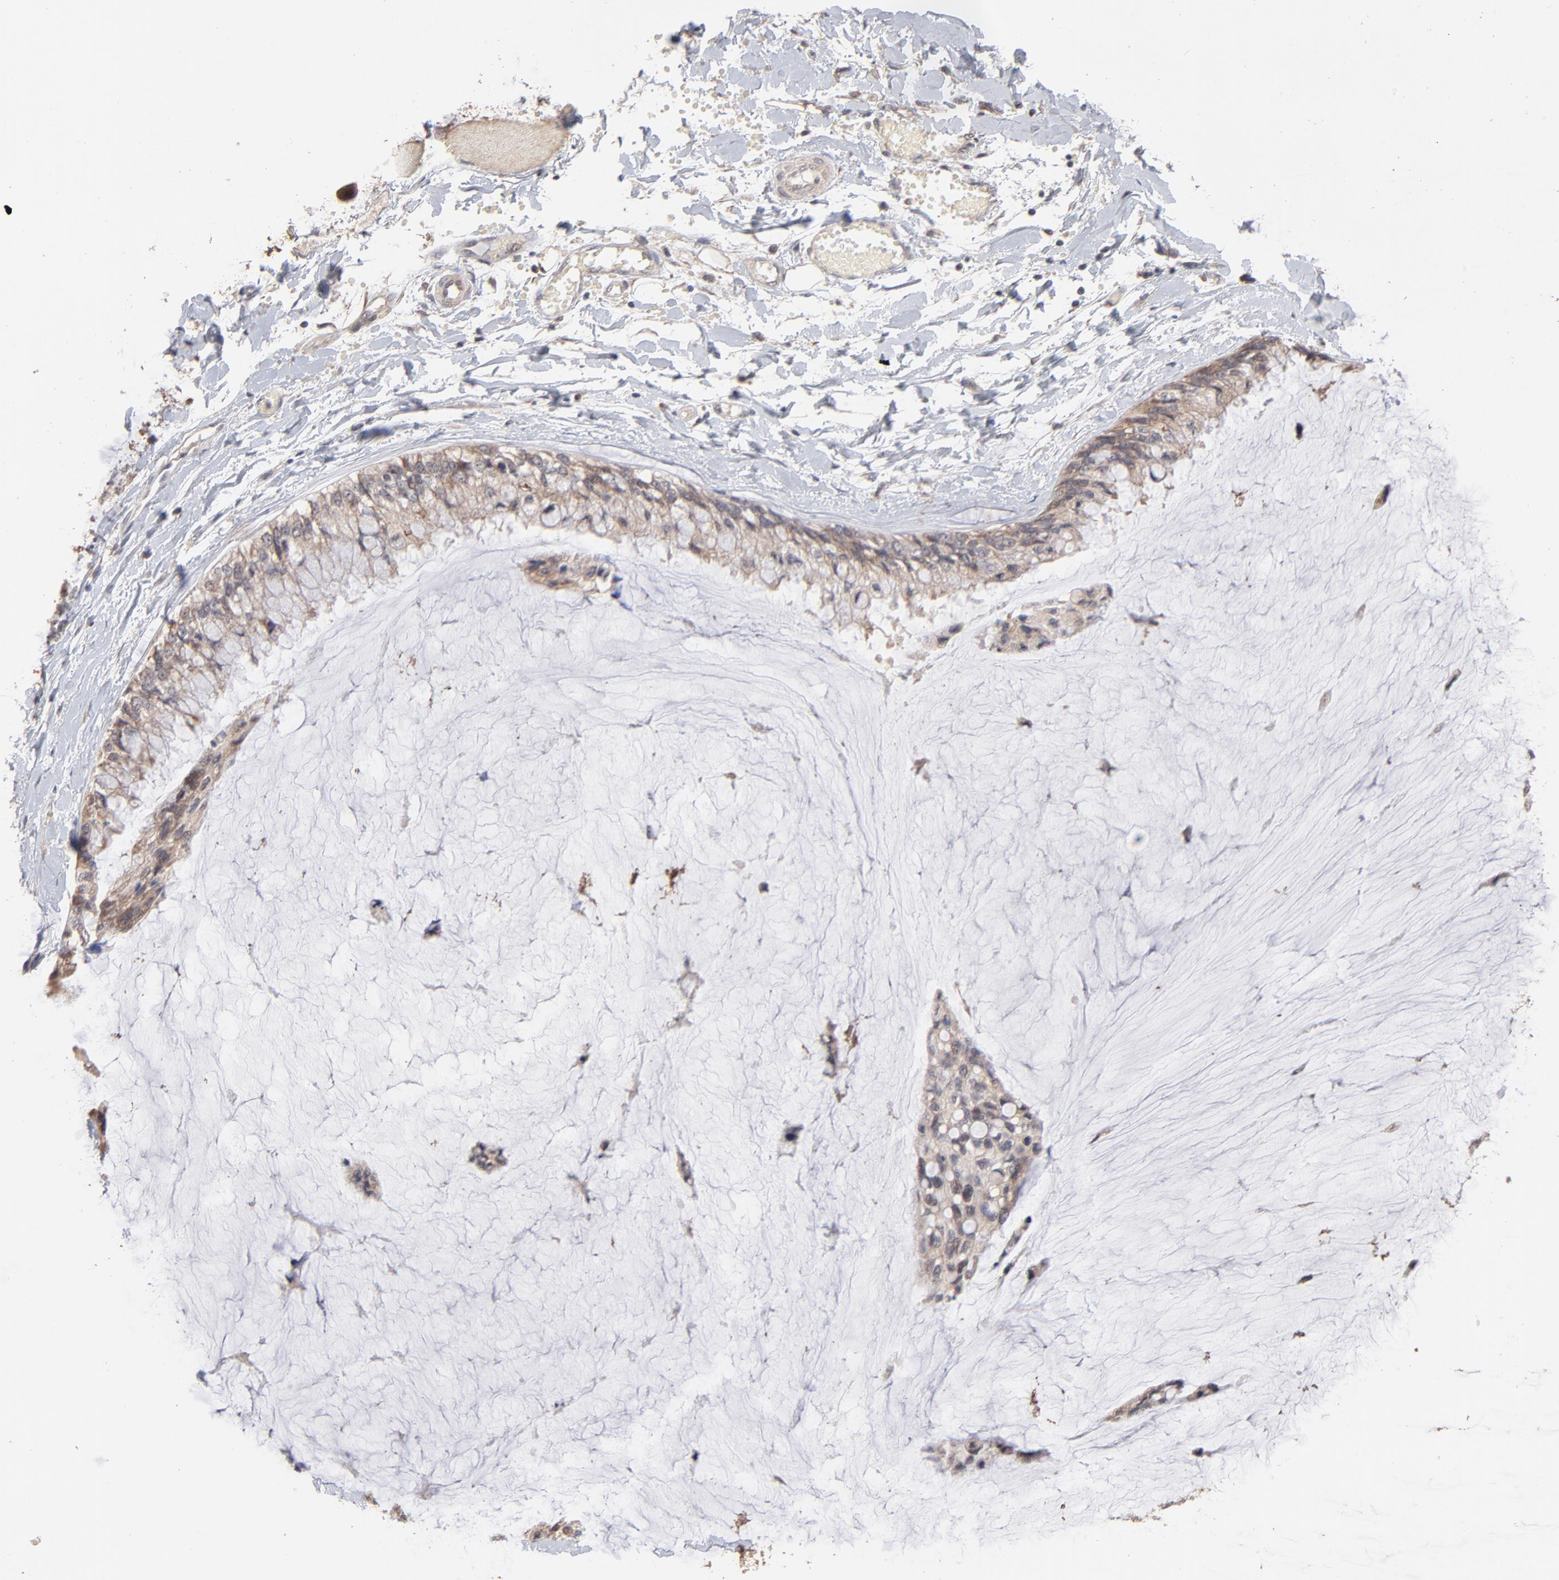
{"staining": {"intensity": "moderate", "quantity": ">75%", "location": "cytoplasmic/membranous,nuclear"}, "tissue": "ovarian cancer", "cell_type": "Tumor cells", "image_type": "cancer", "snomed": [{"axis": "morphology", "description": "Cystadenocarcinoma, mucinous, NOS"}, {"axis": "topography", "description": "Ovary"}], "caption": "Human ovarian mucinous cystadenocarcinoma stained for a protein (brown) reveals moderate cytoplasmic/membranous and nuclear positive staining in approximately >75% of tumor cells.", "gene": "MSL2", "patient": {"sex": "female", "age": 39}}